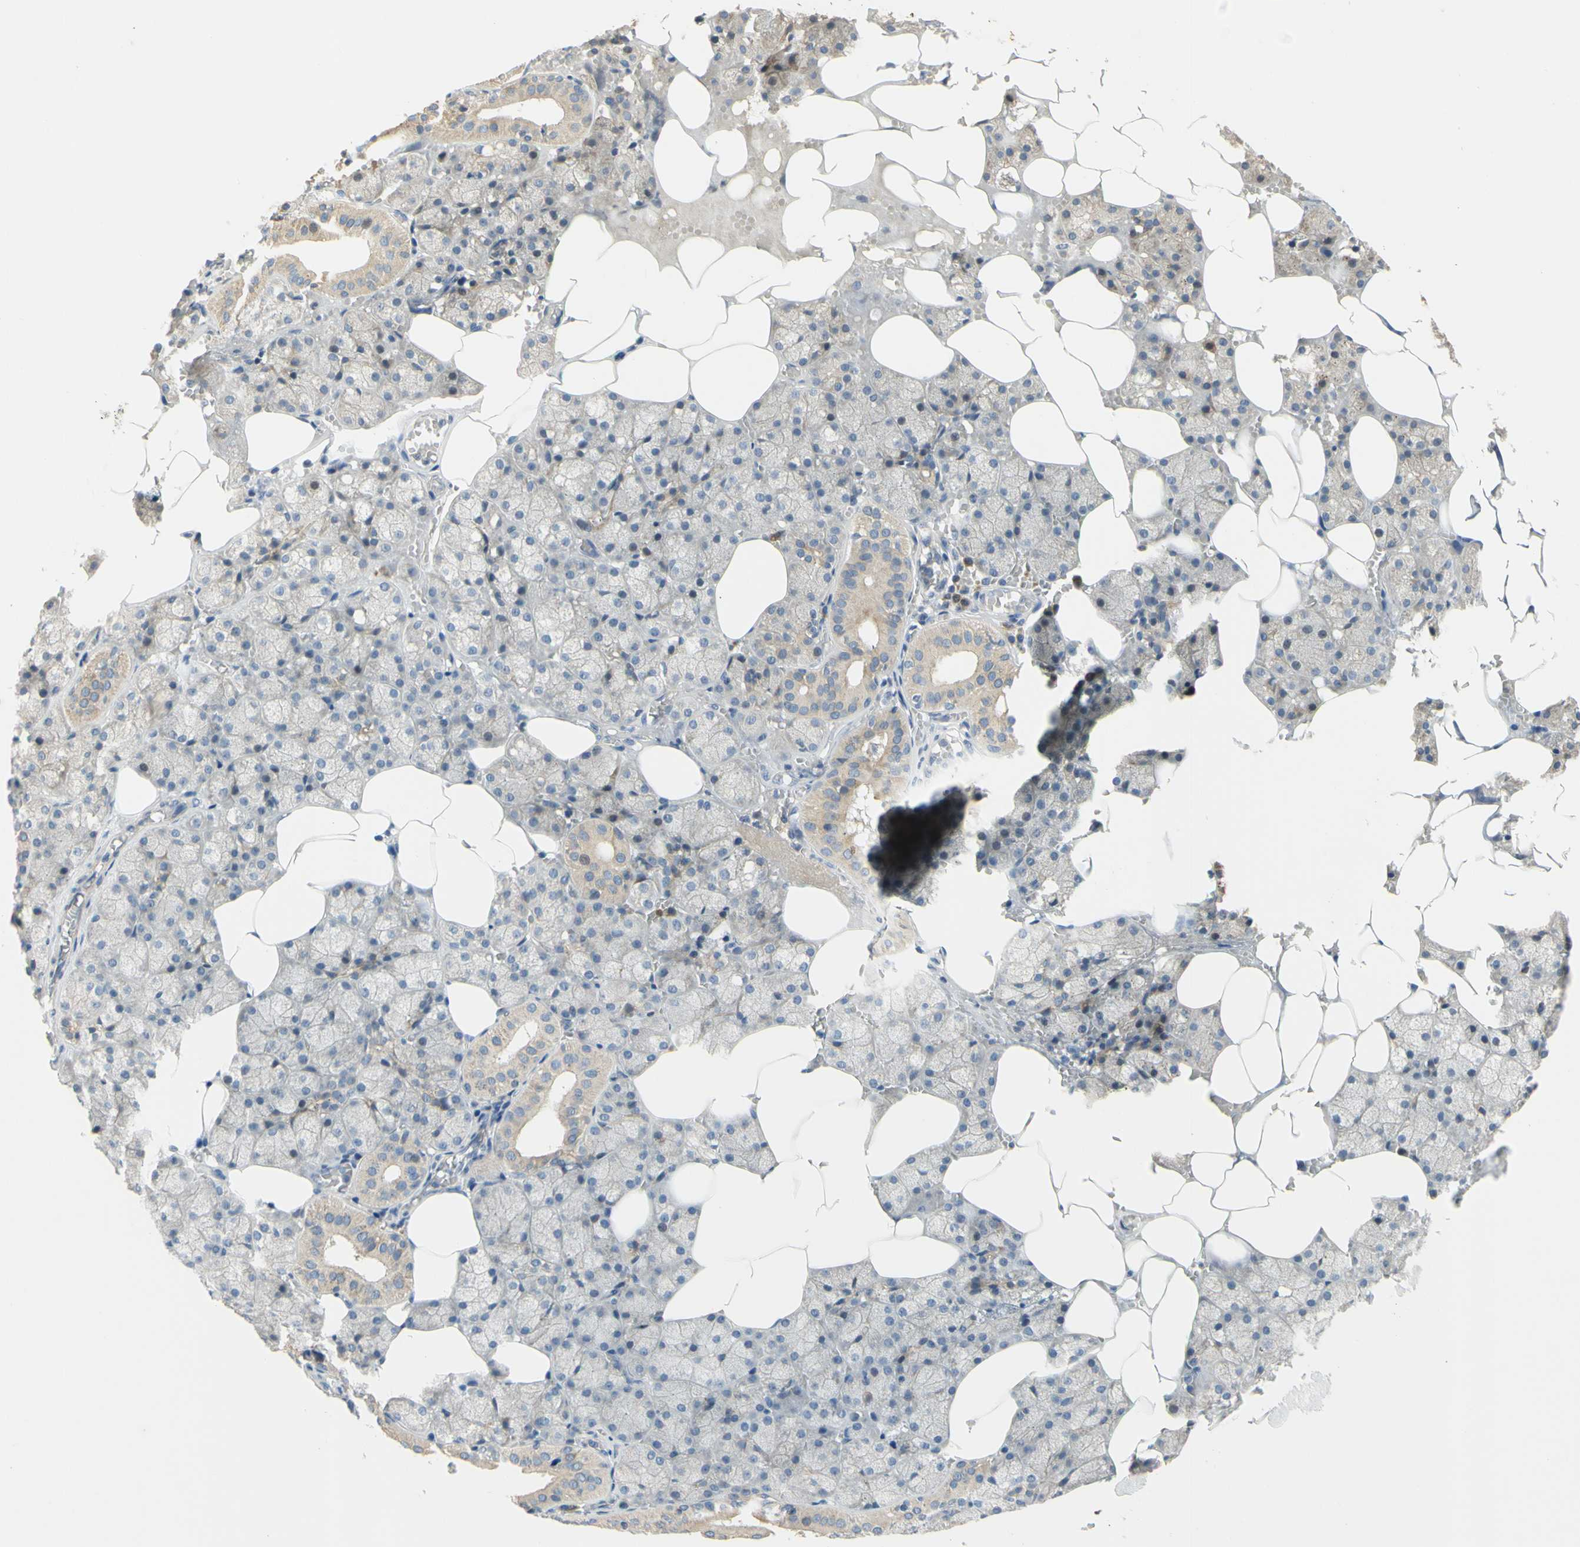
{"staining": {"intensity": "weak", "quantity": "25%-75%", "location": "cytoplasmic/membranous"}, "tissue": "salivary gland", "cell_type": "Glandular cells", "image_type": "normal", "snomed": [{"axis": "morphology", "description": "Normal tissue, NOS"}, {"axis": "topography", "description": "Salivary gland"}], "caption": "Immunohistochemistry photomicrograph of benign salivary gland: salivary gland stained using immunohistochemistry (IHC) shows low levels of weak protein expression localized specifically in the cytoplasmic/membranous of glandular cells, appearing as a cytoplasmic/membranous brown color.", "gene": "CCNB2", "patient": {"sex": "male", "age": 62}}